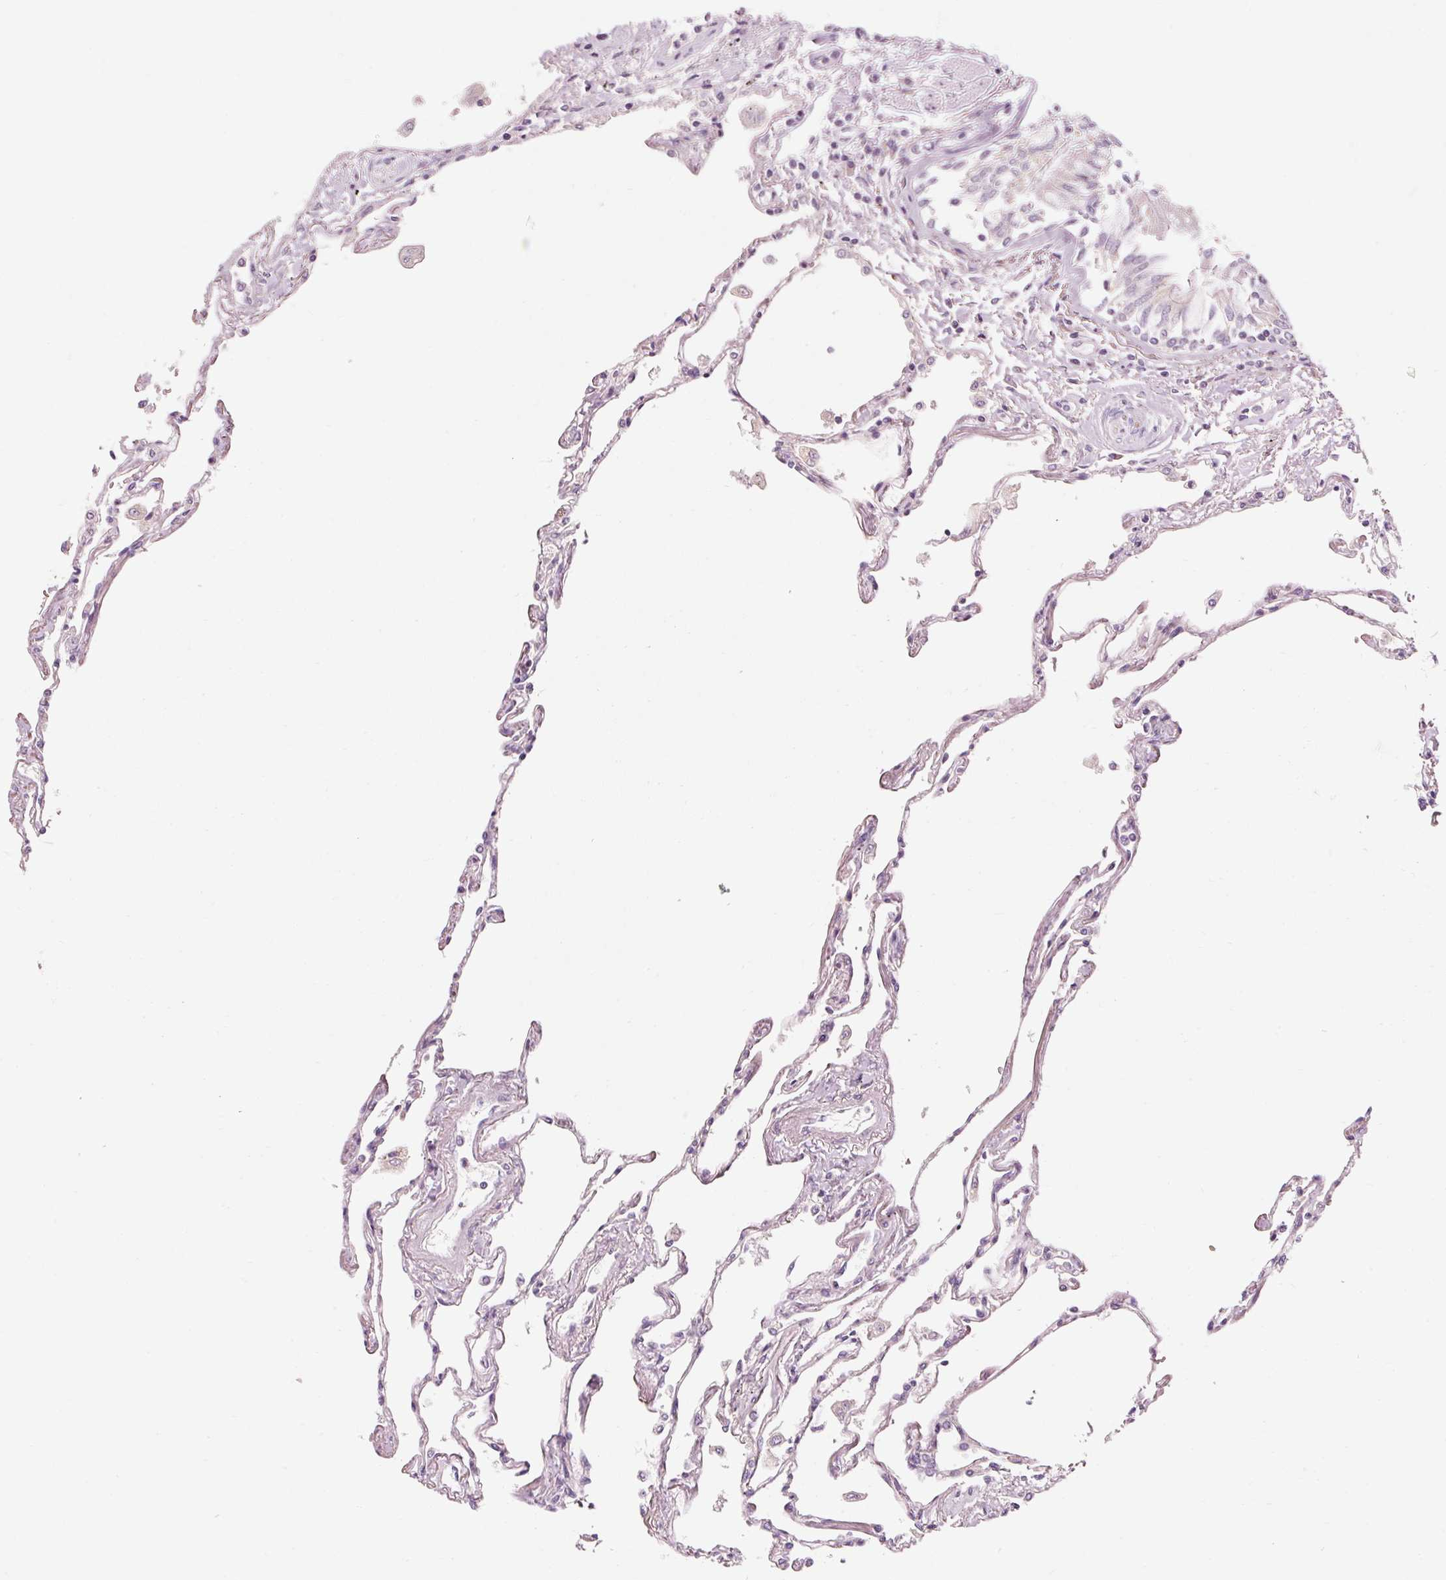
{"staining": {"intensity": "moderate", "quantity": "25%-75%", "location": "cytoplasmic/membranous"}, "tissue": "lung", "cell_type": "Alveolar cells", "image_type": "normal", "snomed": [{"axis": "morphology", "description": "Normal tissue, NOS"}, {"axis": "topography", "description": "Lung"}], "caption": "A histopathology image showing moderate cytoplasmic/membranous staining in about 25%-75% of alveolar cells in normal lung, as visualized by brown immunohistochemical staining.", "gene": "NAPA", "patient": {"sex": "female", "age": 67}}